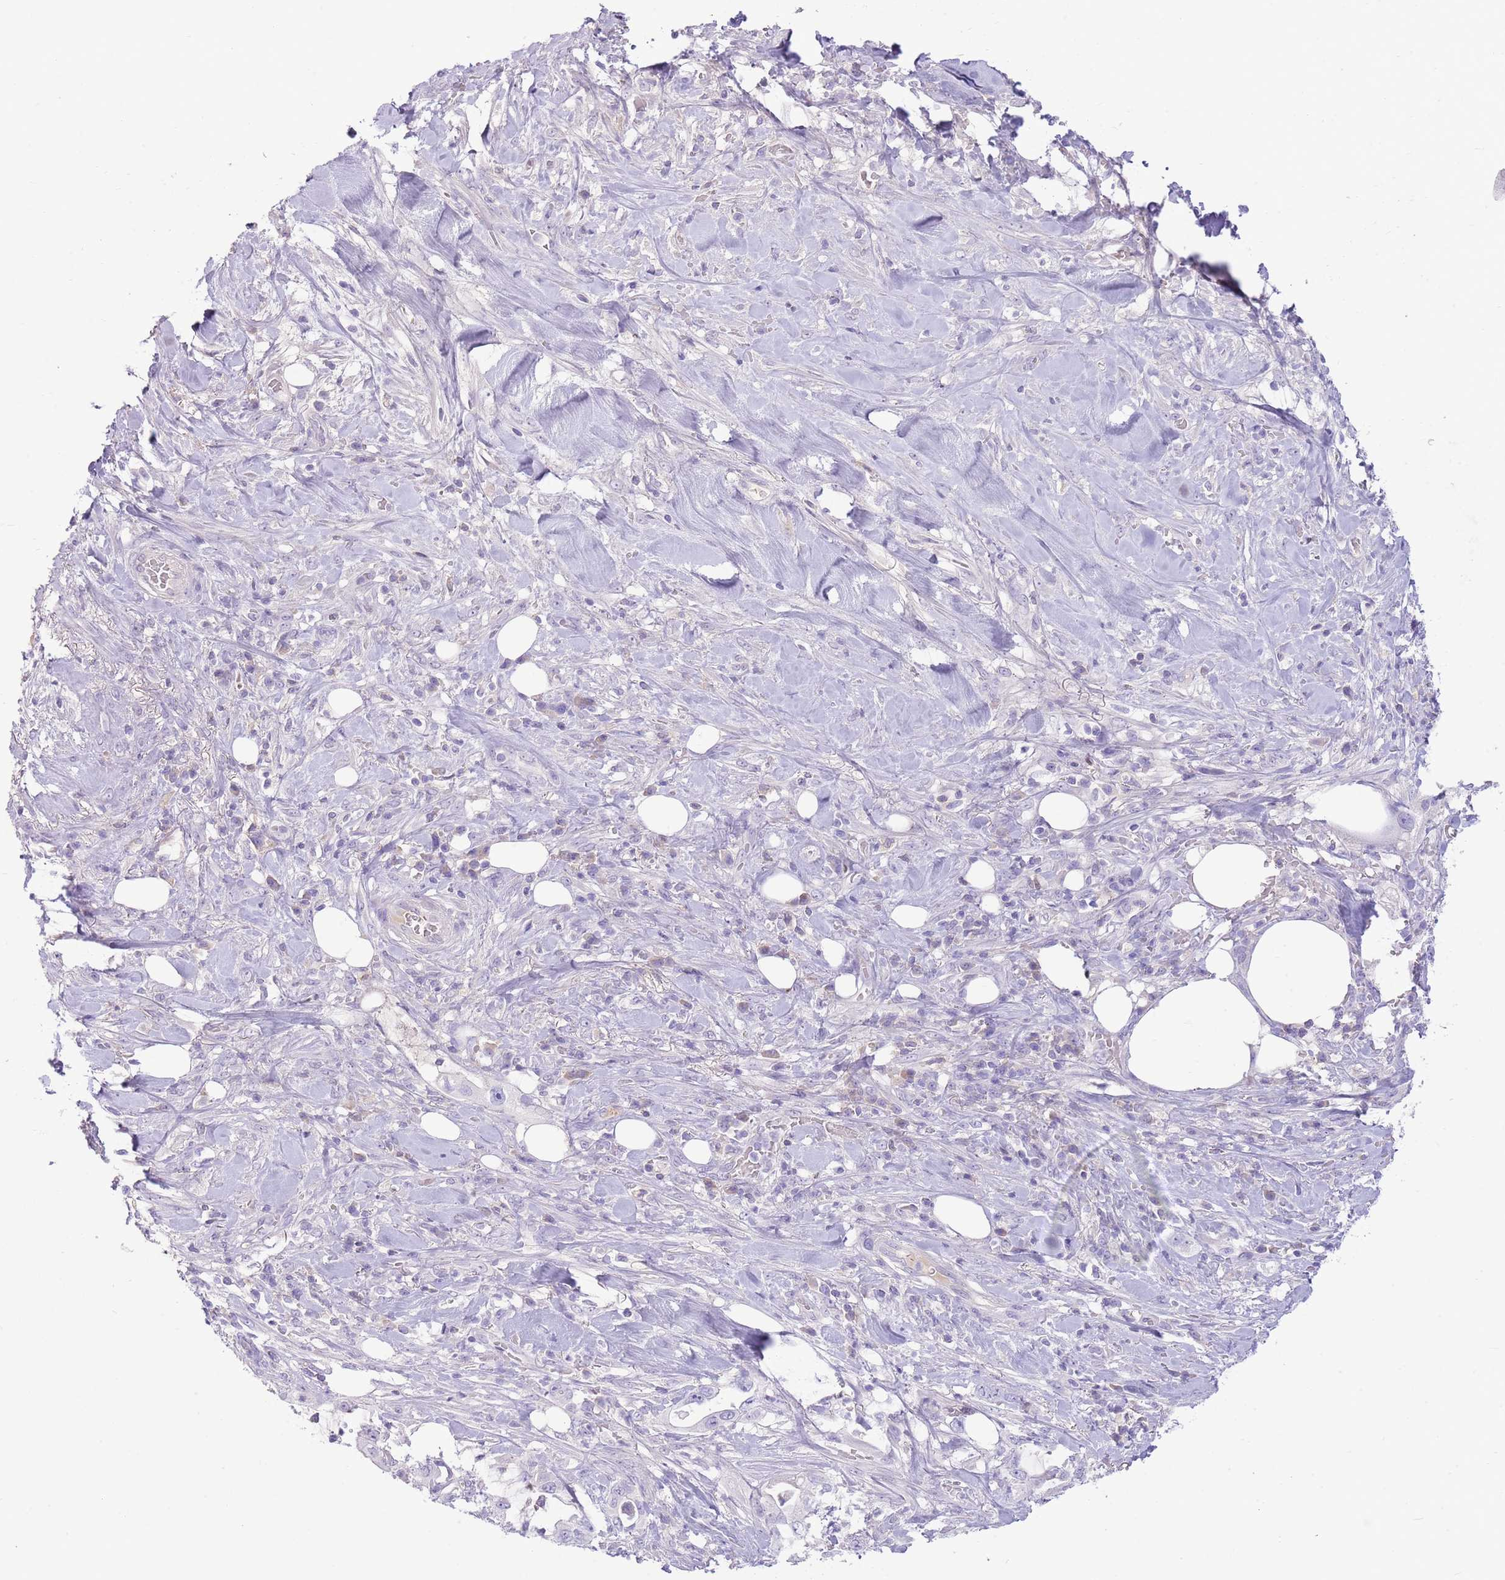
{"staining": {"intensity": "negative", "quantity": "none", "location": "none"}, "tissue": "pancreatic cancer", "cell_type": "Tumor cells", "image_type": "cancer", "snomed": [{"axis": "morphology", "description": "Adenocarcinoma, NOS"}, {"axis": "topography", "description": "Pancreas"}], "caption": "The IHC image has no significant expression in tumor cells of pancreatic cancer tissue.", "gene": "TOX2", "patient": {"sex": "female", "age": 61}}